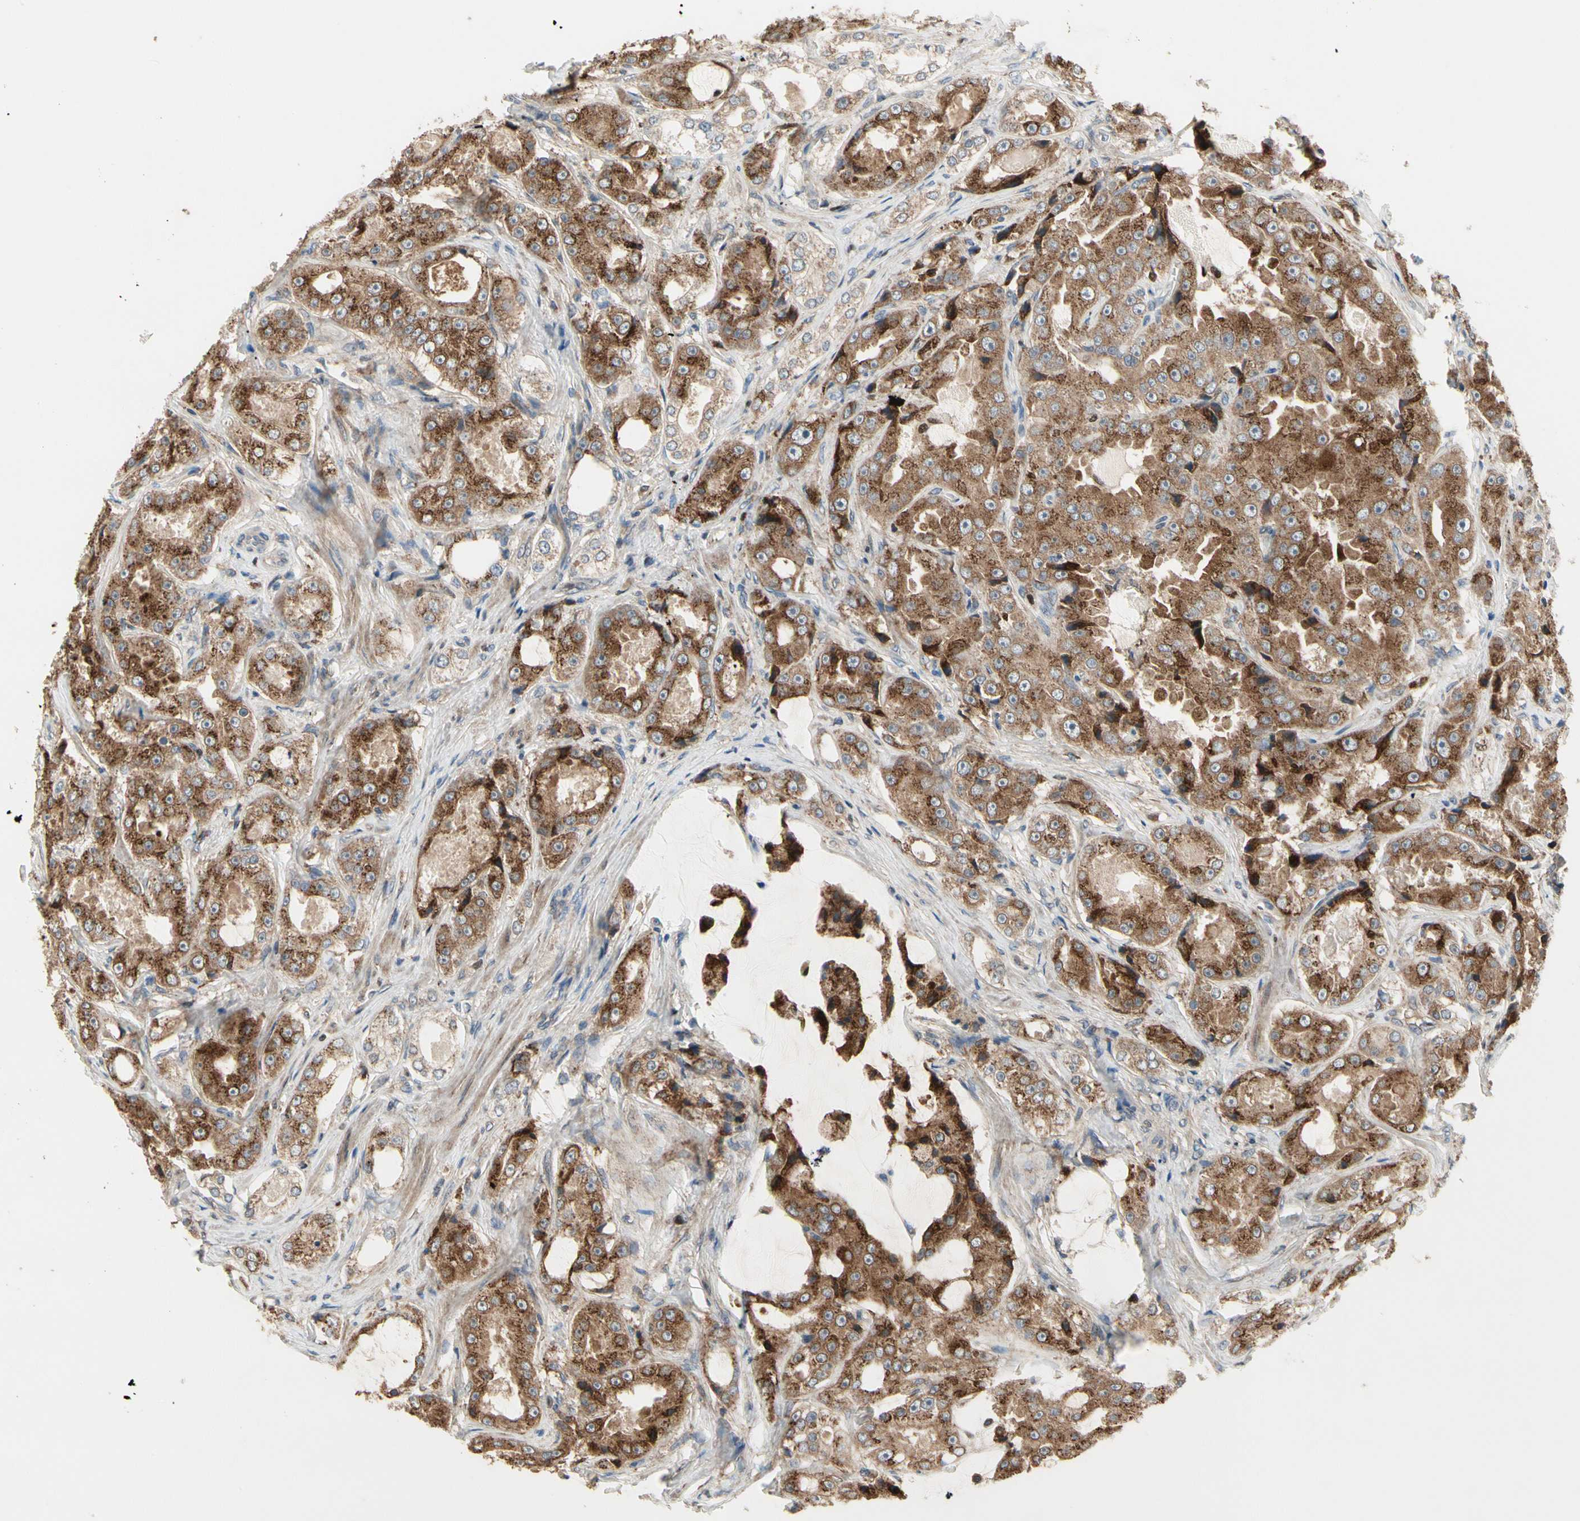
{"staining": {"intensity": "strong", "quantity": ">75%", "location": "cytoplasmic/membranous"}, "tissue": "prostate cancer", "cell_type": "Tumor cells", "image_type": "cancer", "snomed": [{"axis": "morphology", "description": "Adenocarcinoma, High grade"}, {"axis": "topography", "description": "Prostate"}], "caption": "The micrograph demonstrates immunohistochemical staining of prostate cancer (adenocarcinoma (high-grade)). There is strong cytoplasmic/membranous expression is present in approximately >75% of tumor cells. The staining was performed using DAB to visualize the protein expression in brown, while the nuclei were stained in blue with hematoxylin (Magnification: 20x).", "gene": "CGREF1", "patient": {"sex": "male", "age": 73}}